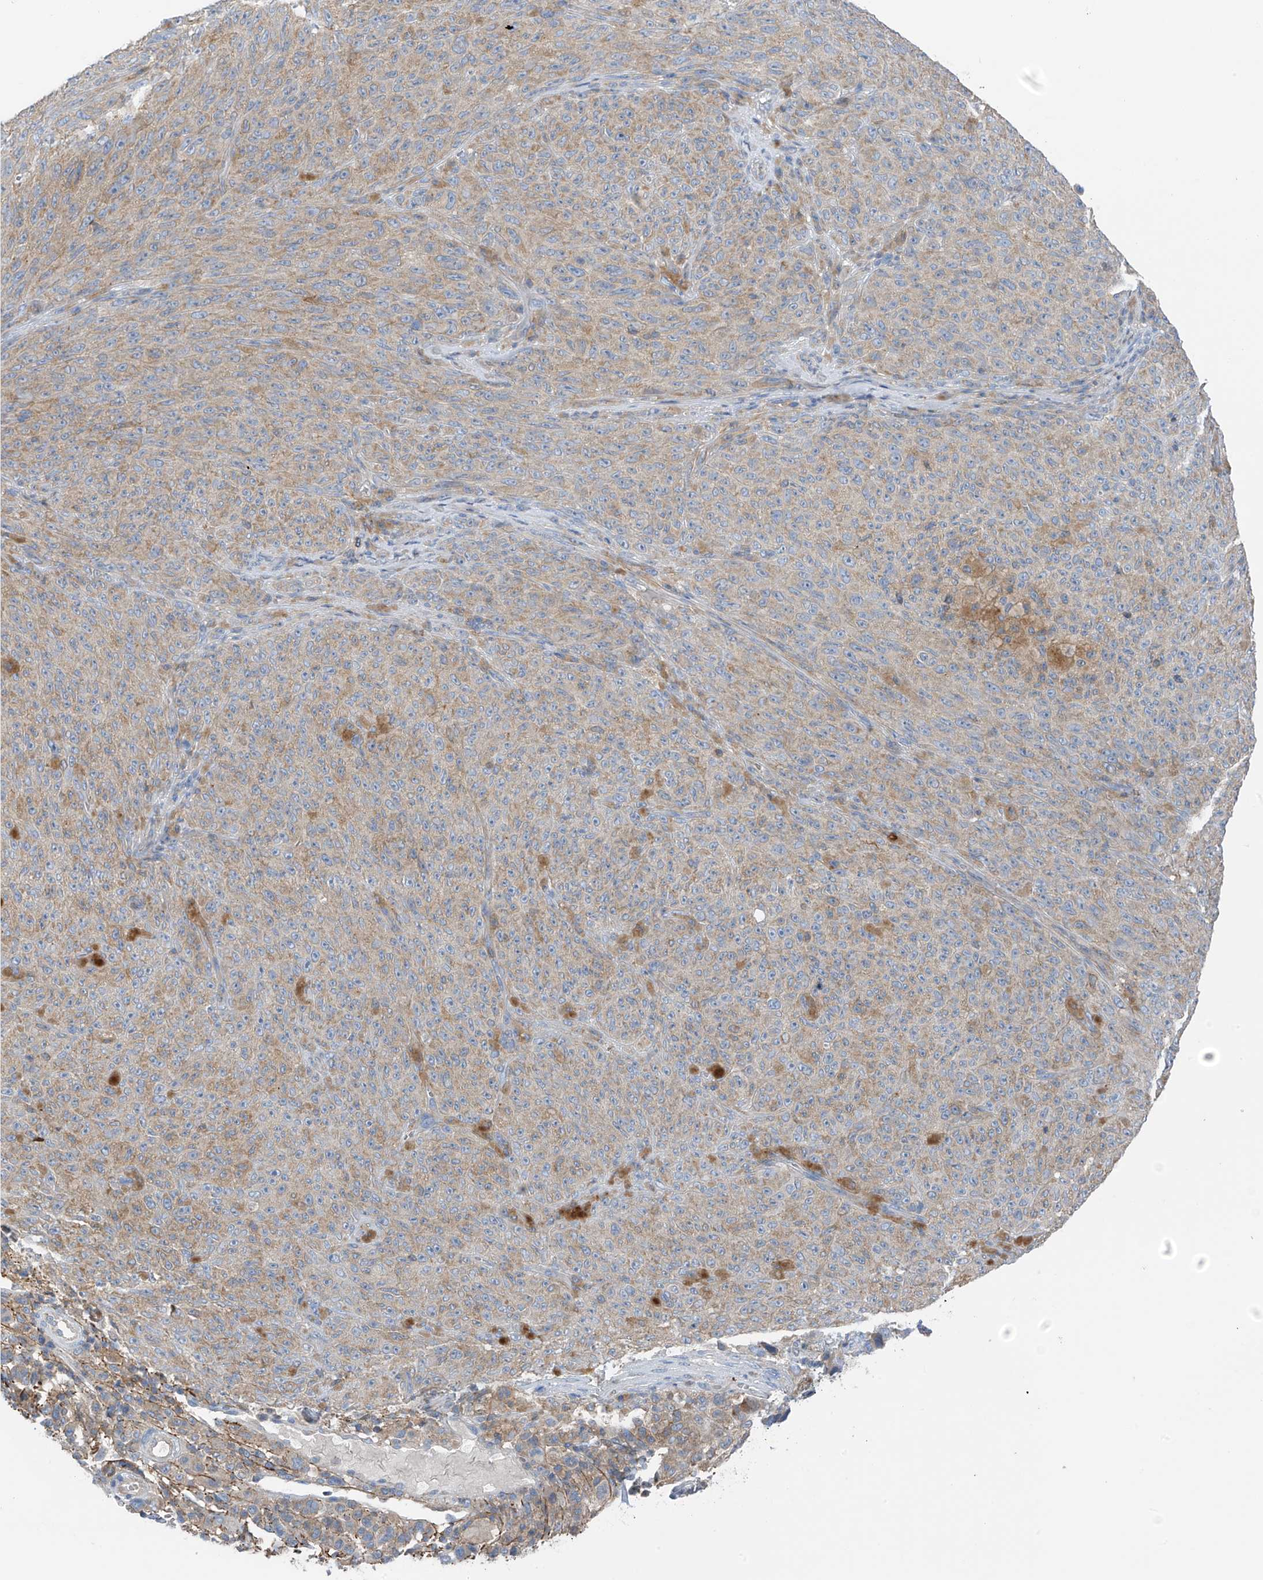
{"staining": {"intensity": "weak", "quantity": ">75%", "location": "cytoplasmic/membranous"}, "tissue": "melanoma", "cell_type": "Tumor cells", "image_type": "cancer", "snomed": [{"axis": "morphology", "description": "Malignant melanoma, NOS"}, {"axis": "topography", "description": "Skin"}], "caption": "Immunohistochemistry (IHC) staining of melanoma, which exhibits low levels of weak cytoplasmic/membranous positivity in about >75% of tumor cells indicating weak cytoplasmic/membranous protein staining. The staining was performed using DAB (brown) for protein detection and nuclei were counterstained in hematoxylin (blue).", "gene": "NALCN", "patient": {"sex": "female", "age": 82}}